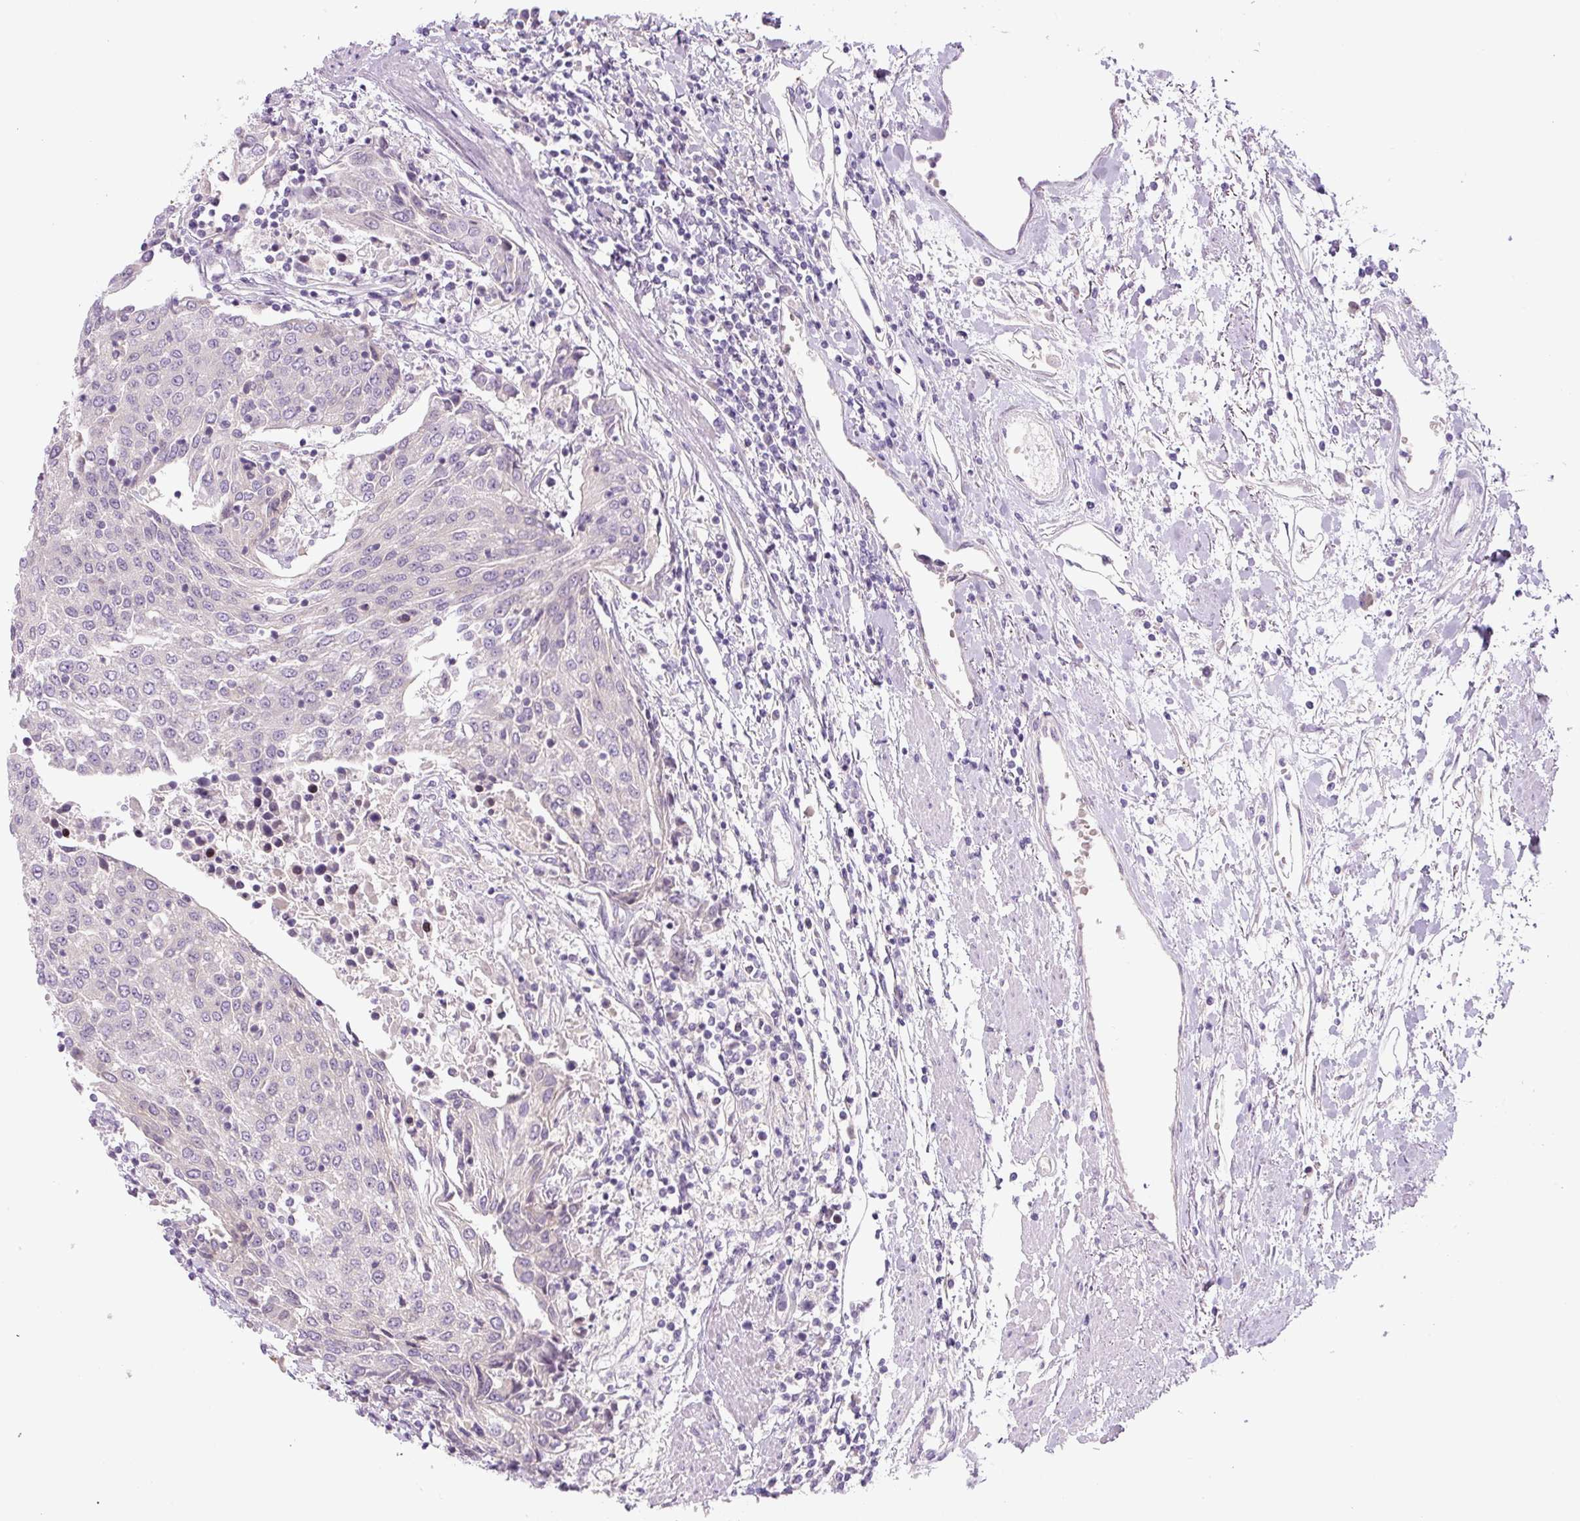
{"staining": {"intensity": "negative", "quantity": "none", "location": "none"}, "tissue": "urothelial cancer", "cell_type": "Tumor cells", "image_type": "cancer", "snomed": [{"axis": "morphology", "description": "Urothelial carcinoma, High grade"}, {"axis": "topography", "description": "Urinary bladder"}], "caption": "Urothelial cancer stained for a protein using immunohistochemistry displays no positivity tumor cells.", "gene": "YIF1B", "patient": {"sex": "female", "age": 85}}